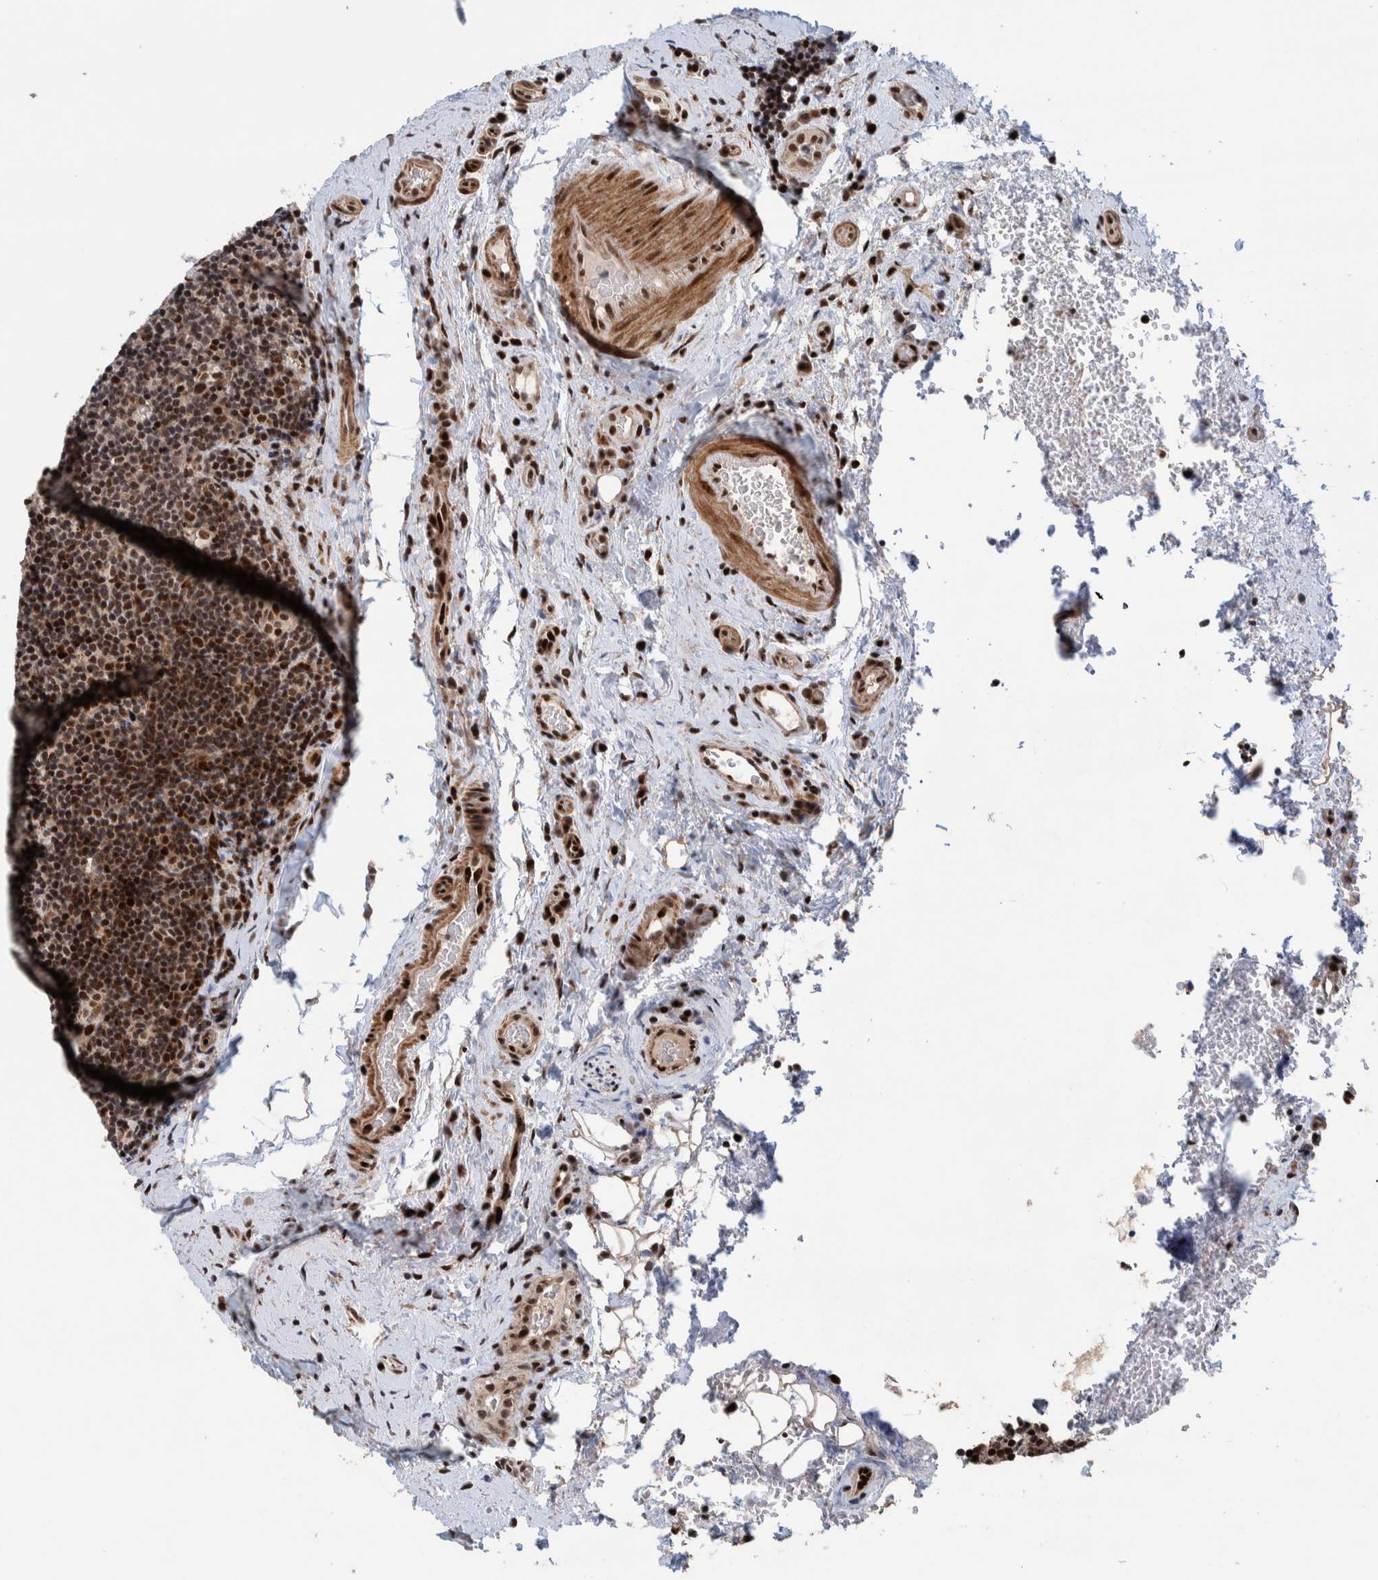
{"staining": {"intensity": "strong", "quantity": "25%-75%", "location": "nuclear"}, "tissue": "lymphoma", "cell_type": "Tumor cells", "image_type": "cancer", "snomed": [{"axis": "morphology", "description": "Malignant lymphoma, non-Hodgkin's type, High grade"}, {"axis": "topography", "description": "Tonsil"}], "caption": "Human lymphoma stained for a protein (brown) displays strong nuclear positive expression in approximately 25%-75% of tumor cells.", "gene": "CHD4", "patient": {"sex": "female", "age": 36}}